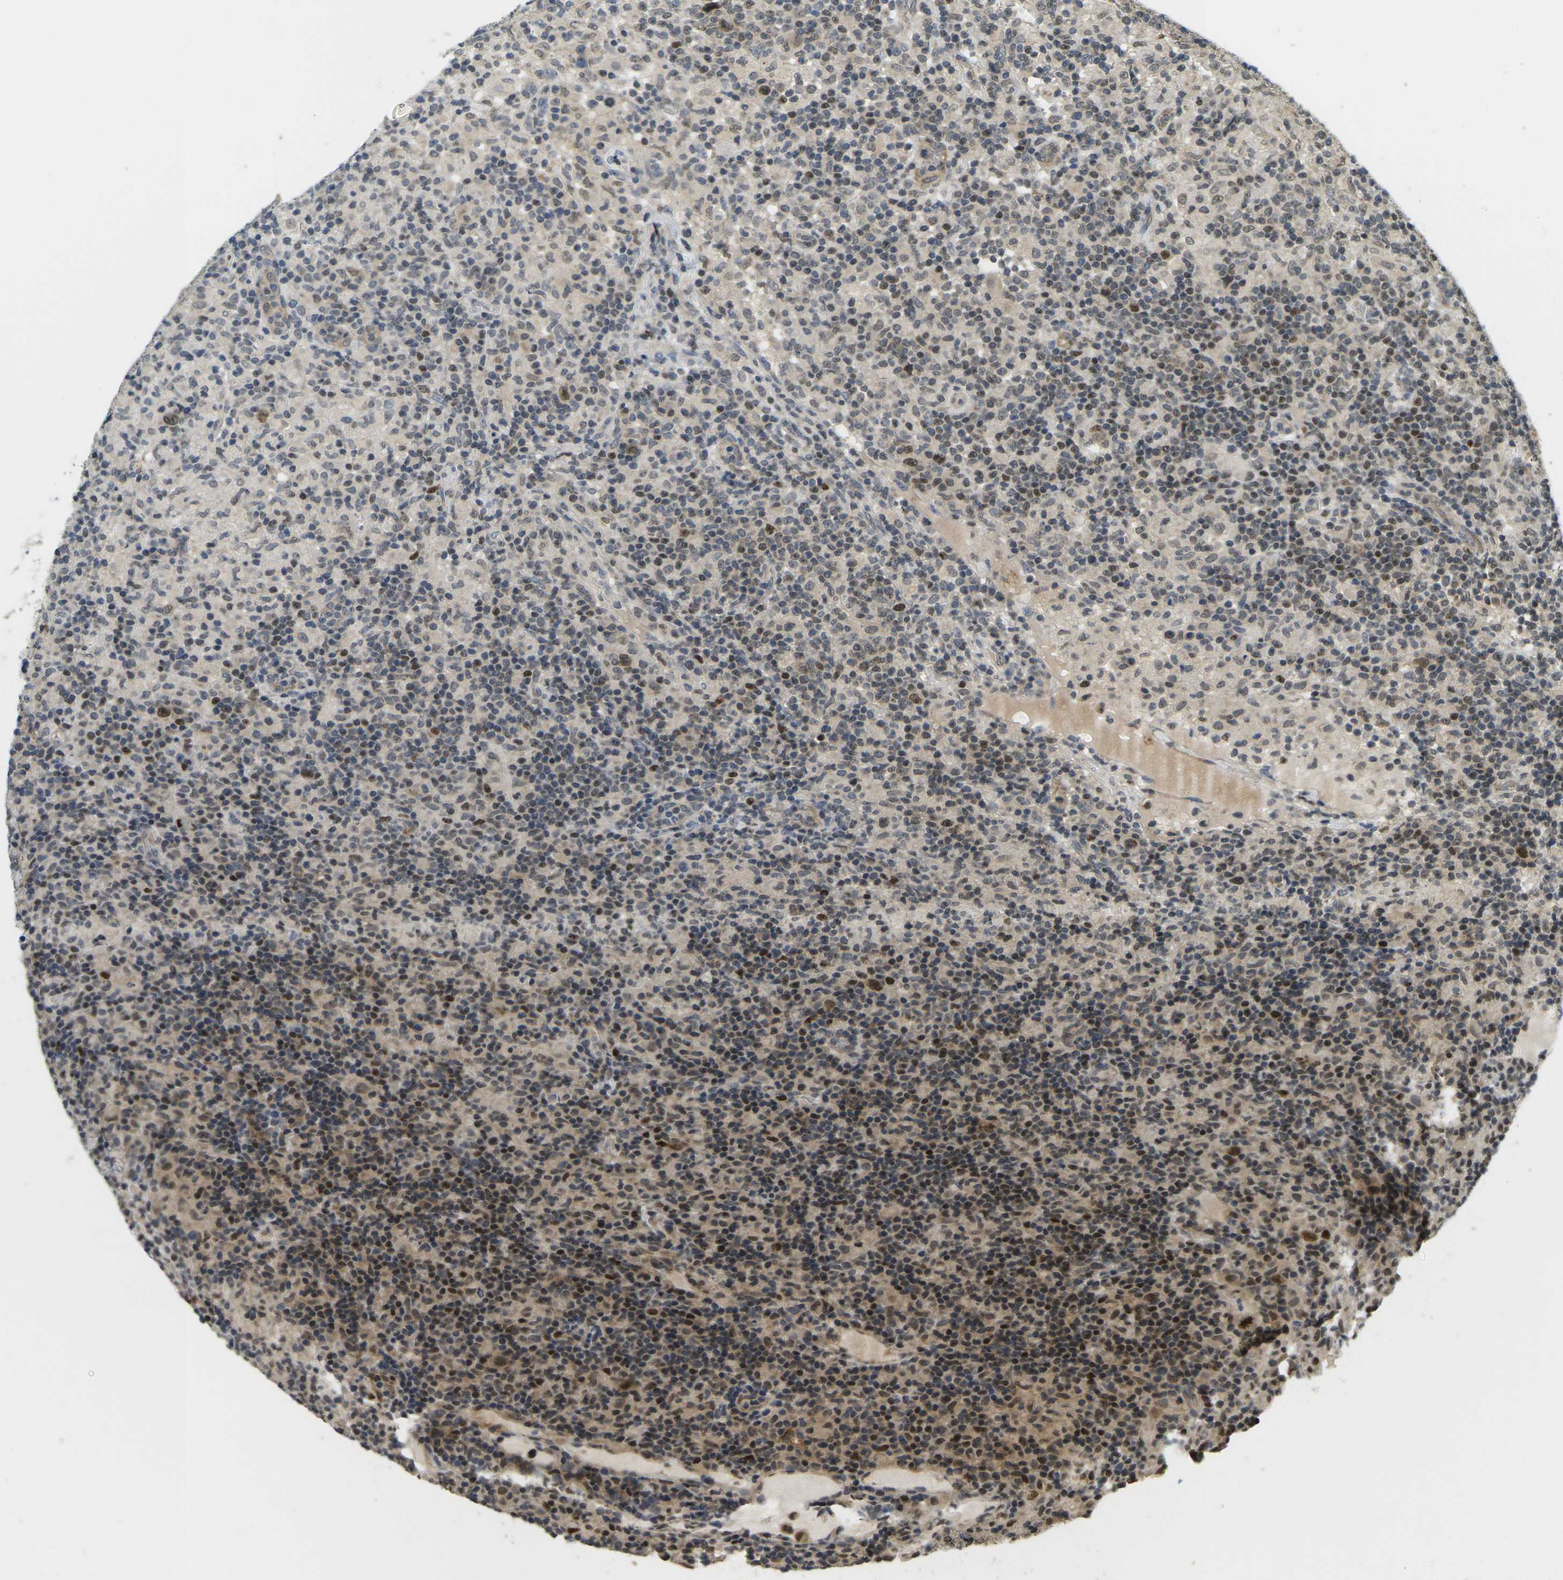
{"staining": {"intensity": "moderate", "quantity": ">75%", "location": "cytoplasmic/membranous,nuclear"}, "tissue": "lymphoma", "cell_type": "Tumor cells", "image_type": "cancer", "snomed": [{"axis": "morphology", "description": "Hodgkin's disease, NOS"}, {"axis": "topography", "description": "Lymph node"}], "caption": "The photomicrograph displays immunohistochemical staining of lymphoma. There is moderate cytoplasmic/membranous and nuclear staining is identified in approximately >75% of tumor cells.", "gene": "KLHL8", "patient": {"sex": "male", "age": 70}}